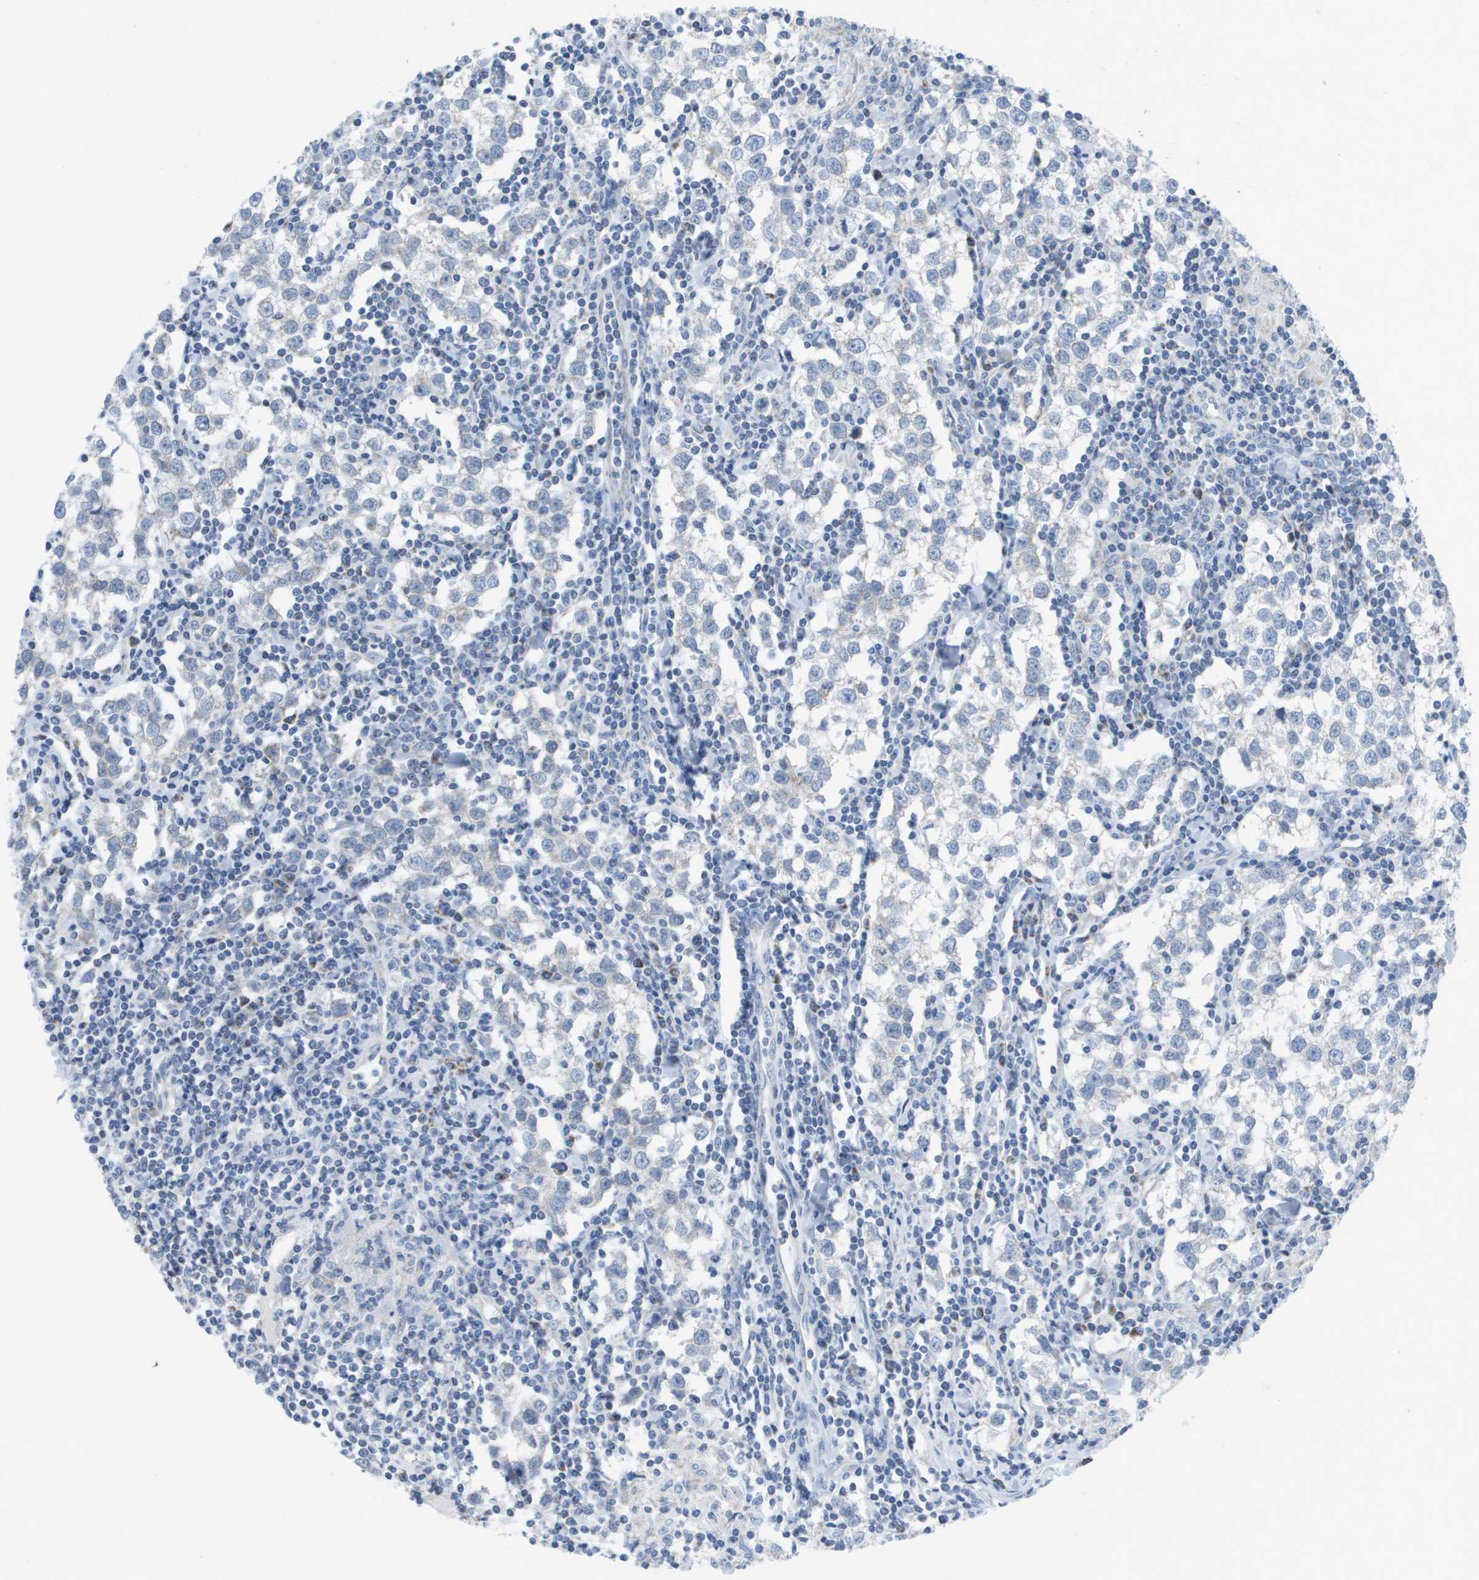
{"staining": {"intensity": "negative", "quantity": "none", "location": "none"}, "tissue": "testis cancer", "cell_type": "Tumor cells", "image_type": "cancer", "snomed": [{"axis": "morphology", "description": "Seminoma, NOS"}, {"axis": "morphology", "description": "Carcinoma, Embryonal, NOS"}, {"axis": "topography", "description": "Testis"}], "caption": "An IHC histopathology image of seminoma (testis) is shown. There is no staining in tumor cells of seminoma (testis).", "gene": "TMEM223", "patient": {"sex": "male", "age": 36}}